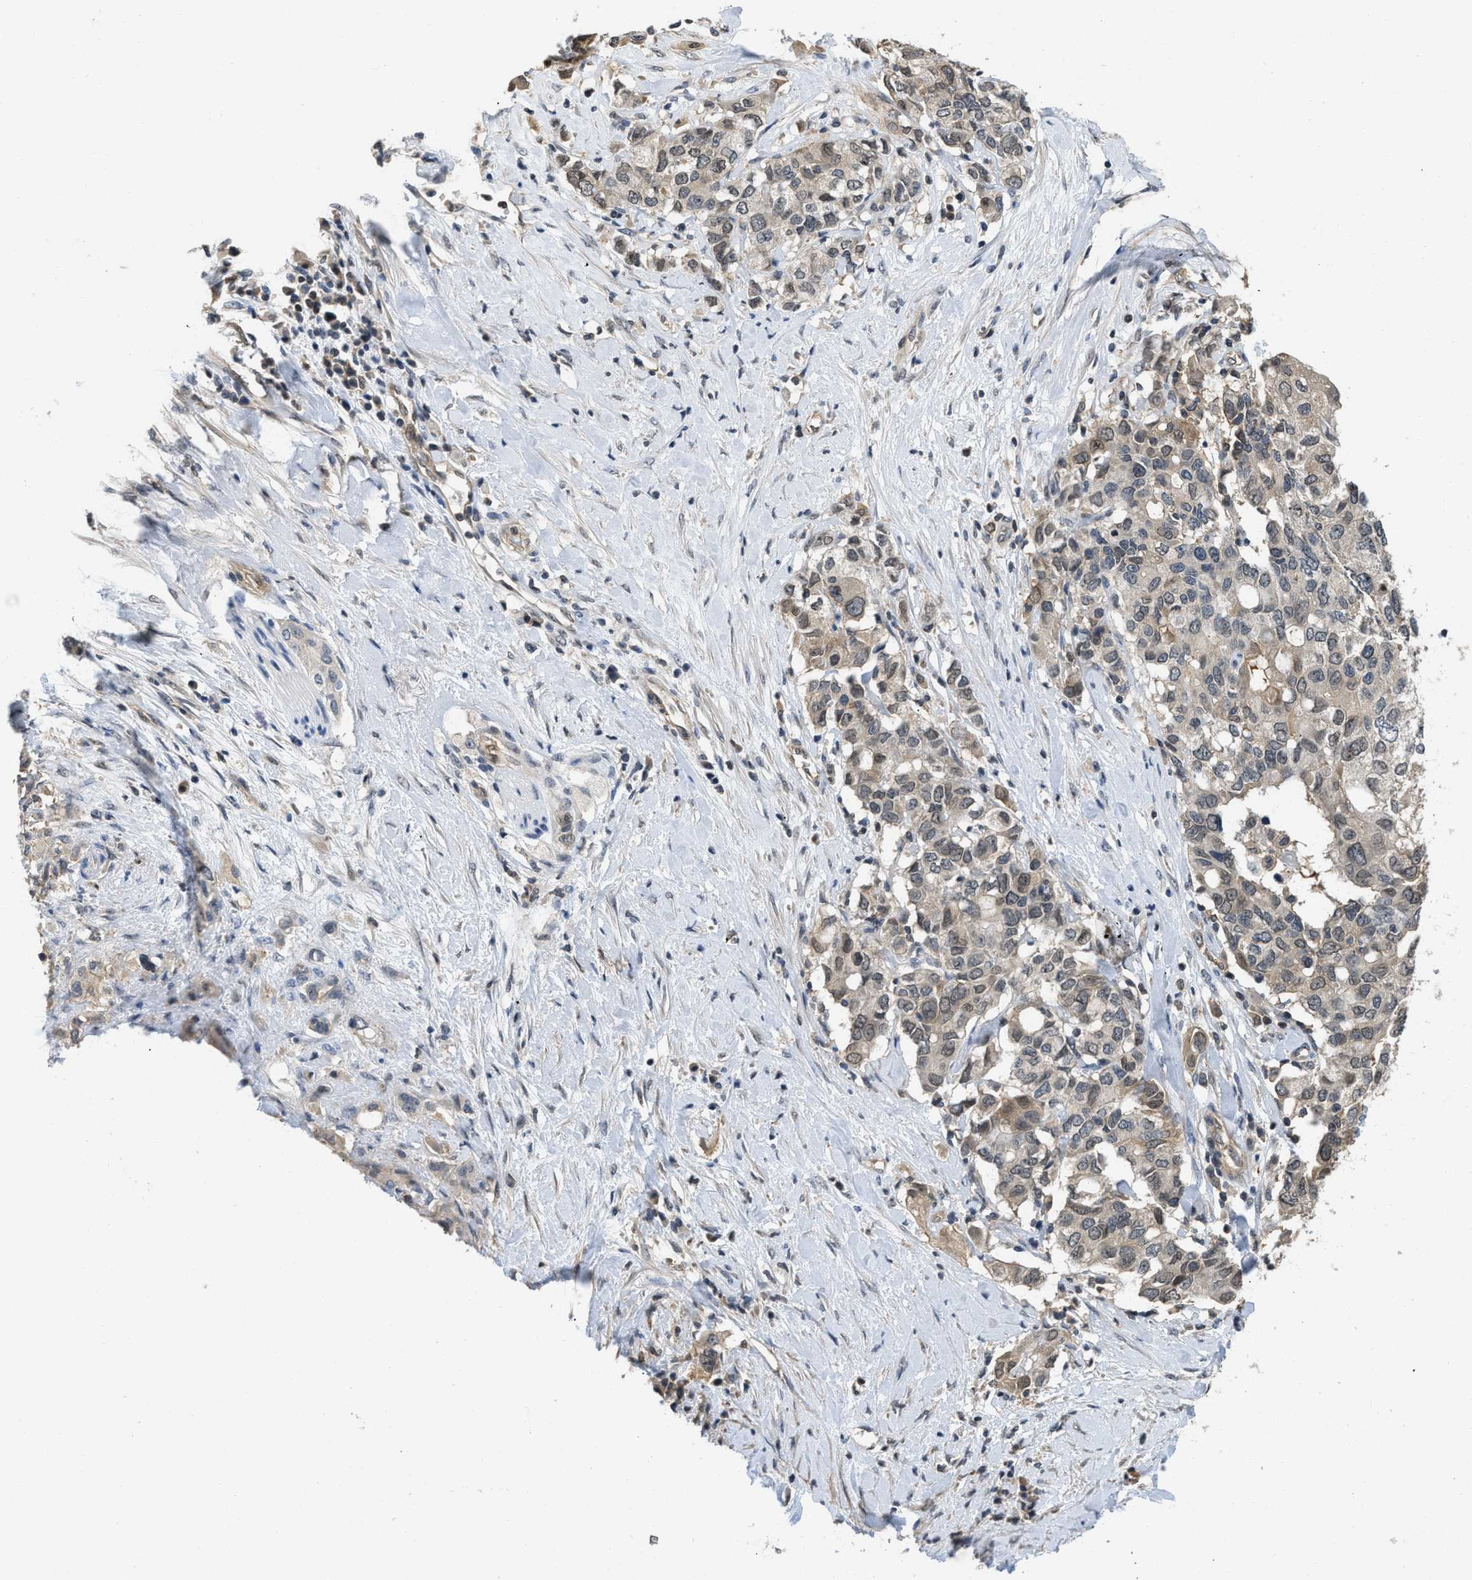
{"staining": {"intensity": "weak", "quantity": "25%-75%", "location": "cytoplasmic/membranous"}, "tissue": "pancreatic cancer", "cell_type": "Tumor cells", "image_type": "cancer", "snomed": [{"axis": "morphology", "description": "Adenocarcinoma, NOS"}, {"axis": "topography", "description": "Pancreas"}], "caption": "Pancreatic cancer (adenocarcinoma) stained for a protein (brown) reveals weak cytoplasmic/membranous positive positivity in approximately 25%-75% of tumor cells.", "gene": "TES", "patient": {"sex": "female", "age": 56}}